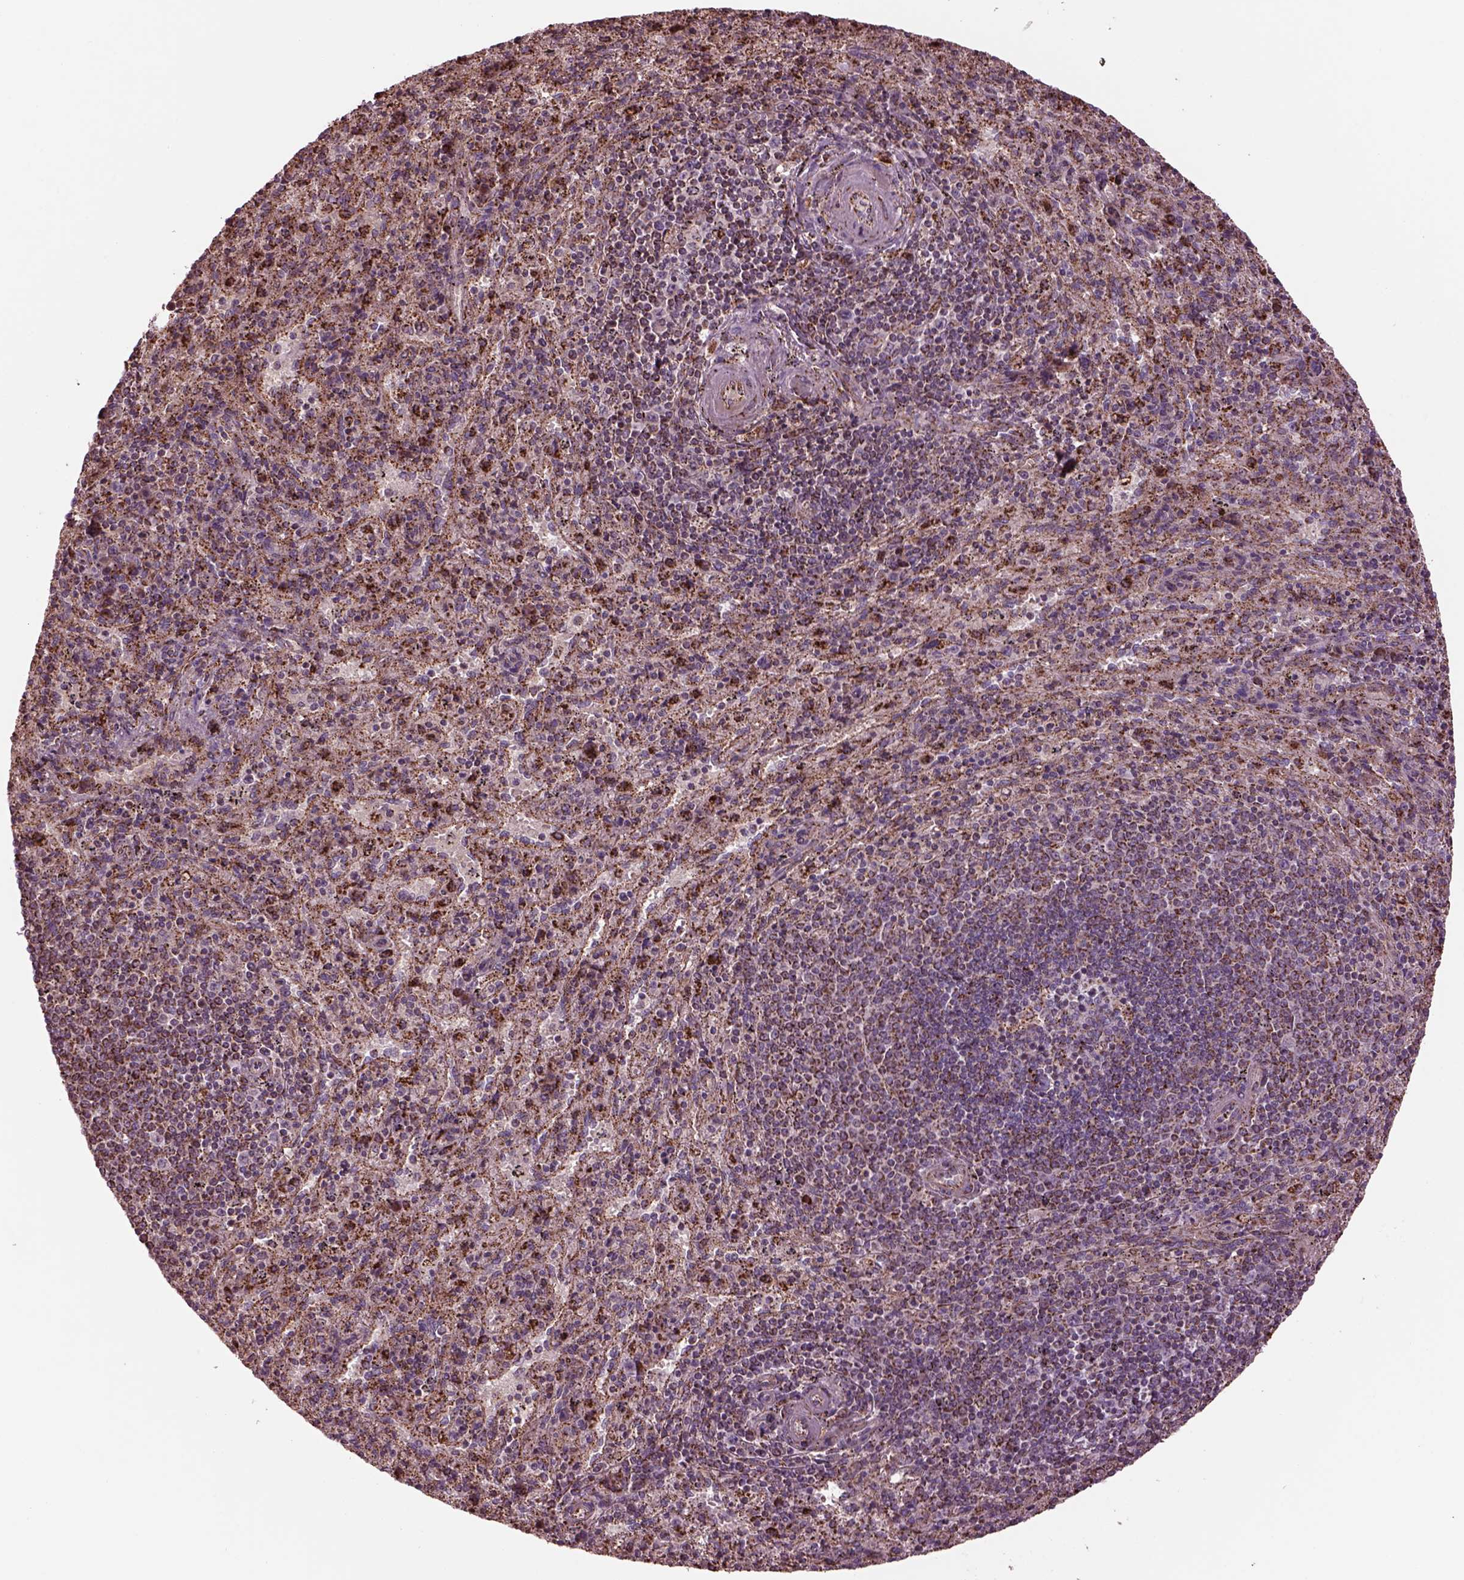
{"staining": {"intensity": "strong", "quantity": "<25%", "location": "cytoplasmic/membranous"}, "tissue": "spleen", "cell_type": "Cells in red pulp", "image_type": "normal", "snomed": [{"axis": "morphology", "description": "Normal tissue, NOS"}, {"axis": "topography", "description": "Spleen"}], "caption": "Immunohistochemical staining of unremarkable human spleen exhibits medium levels of strong cytoplasmic/membranous staining in approximately <25% of cells in red pulp.", "gene": "TMEM254", "patient": {"sex": "male", "age": 57}}